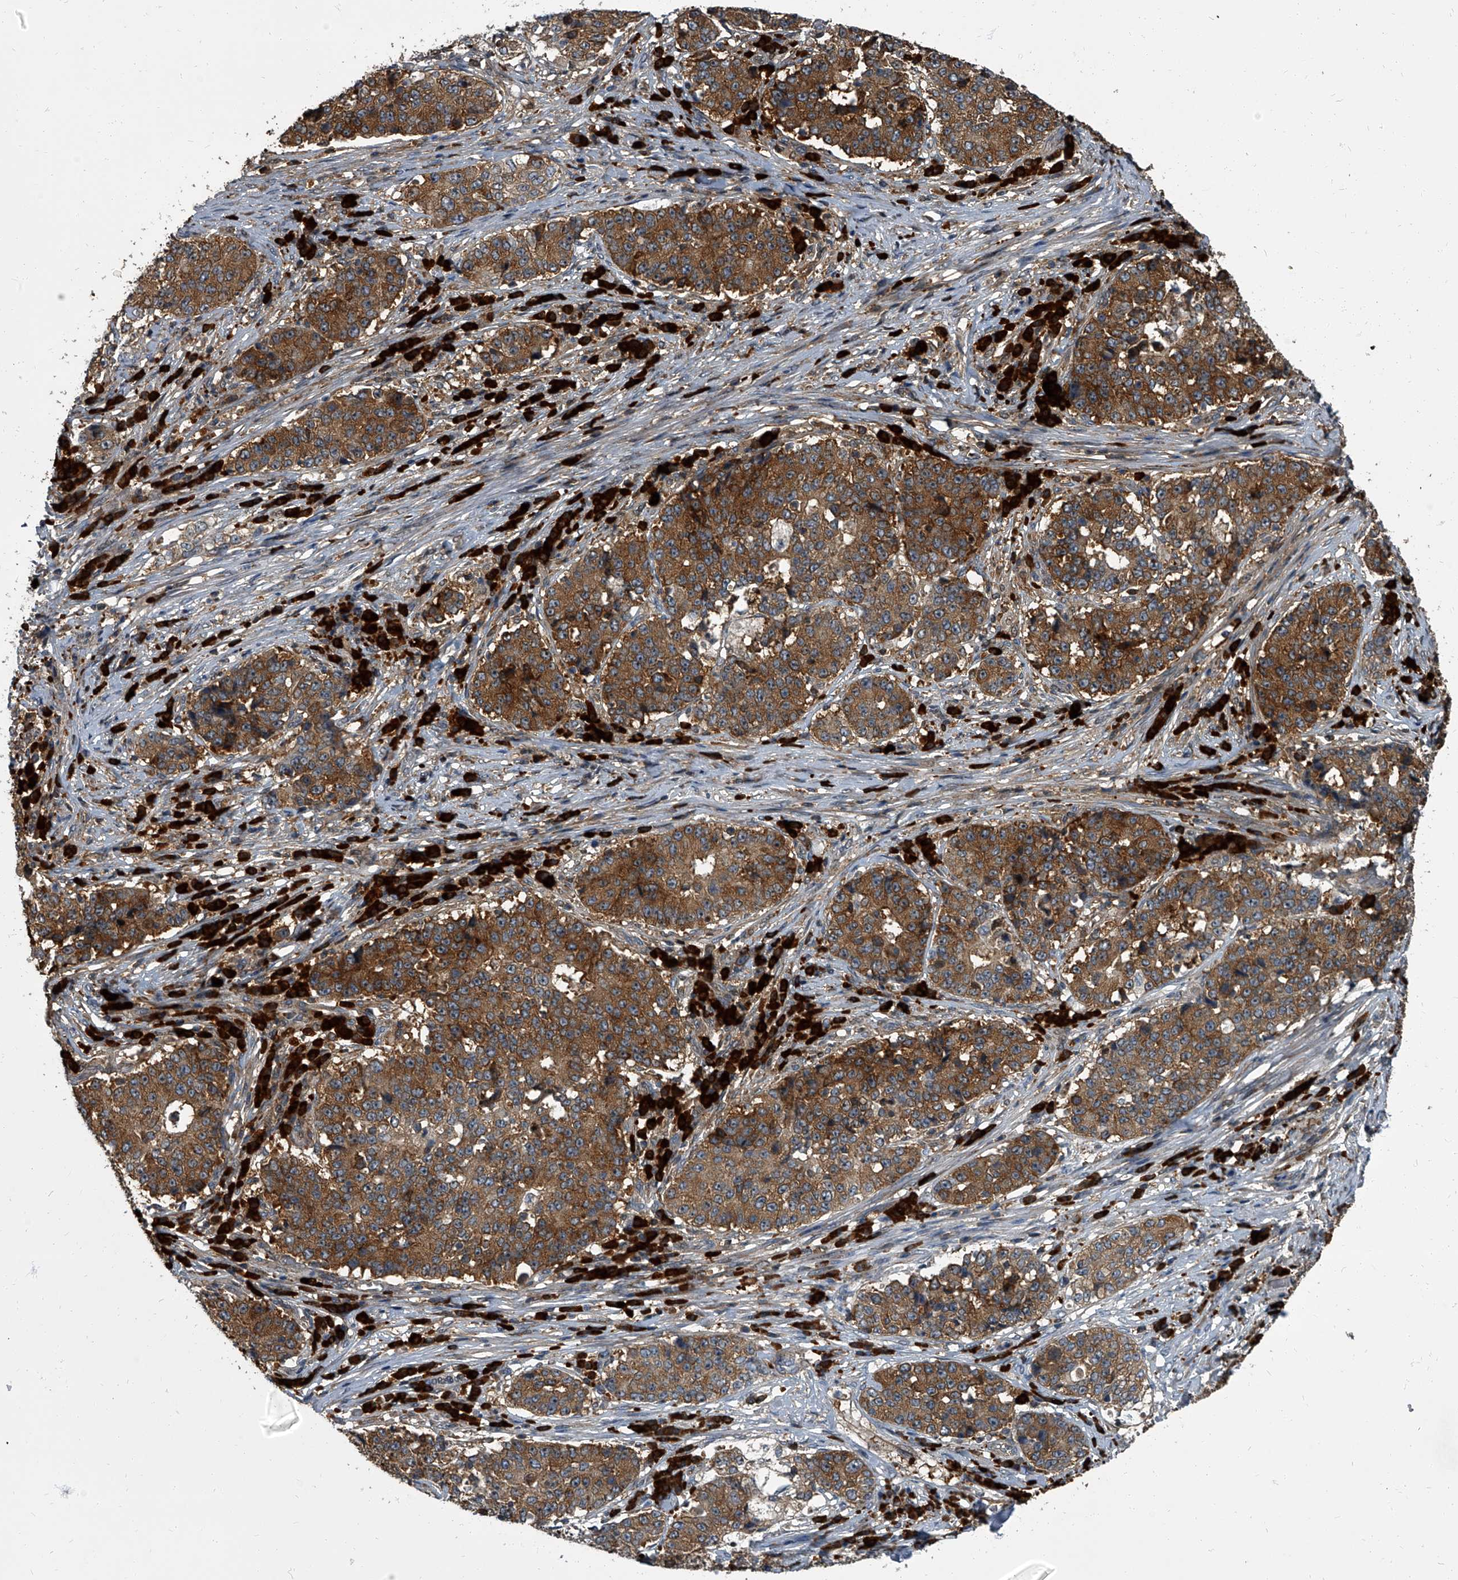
{"staining": {"intensity": "moderate", "quantity": ">75%", "location": "cytoplasmic/membranous"}, "tissue": "stomach cancer", "cell_type": "Tumor cells", "image_type": "cancer", "snomed": [{"axis": "morphology", "description": "Adenocarcinoma, NOS"}, {"axis": "topography", "description": "Stomach"}], "caption": "Moderate cytoplasmic/membranous staining for a protein is appreciated in approximately >75% of tumor cells of adenocarcinoma (stomach) using immunohistochemistry (IHC).", "gene": "CDV3", "patient": {"sex": "male", "age": 59}}